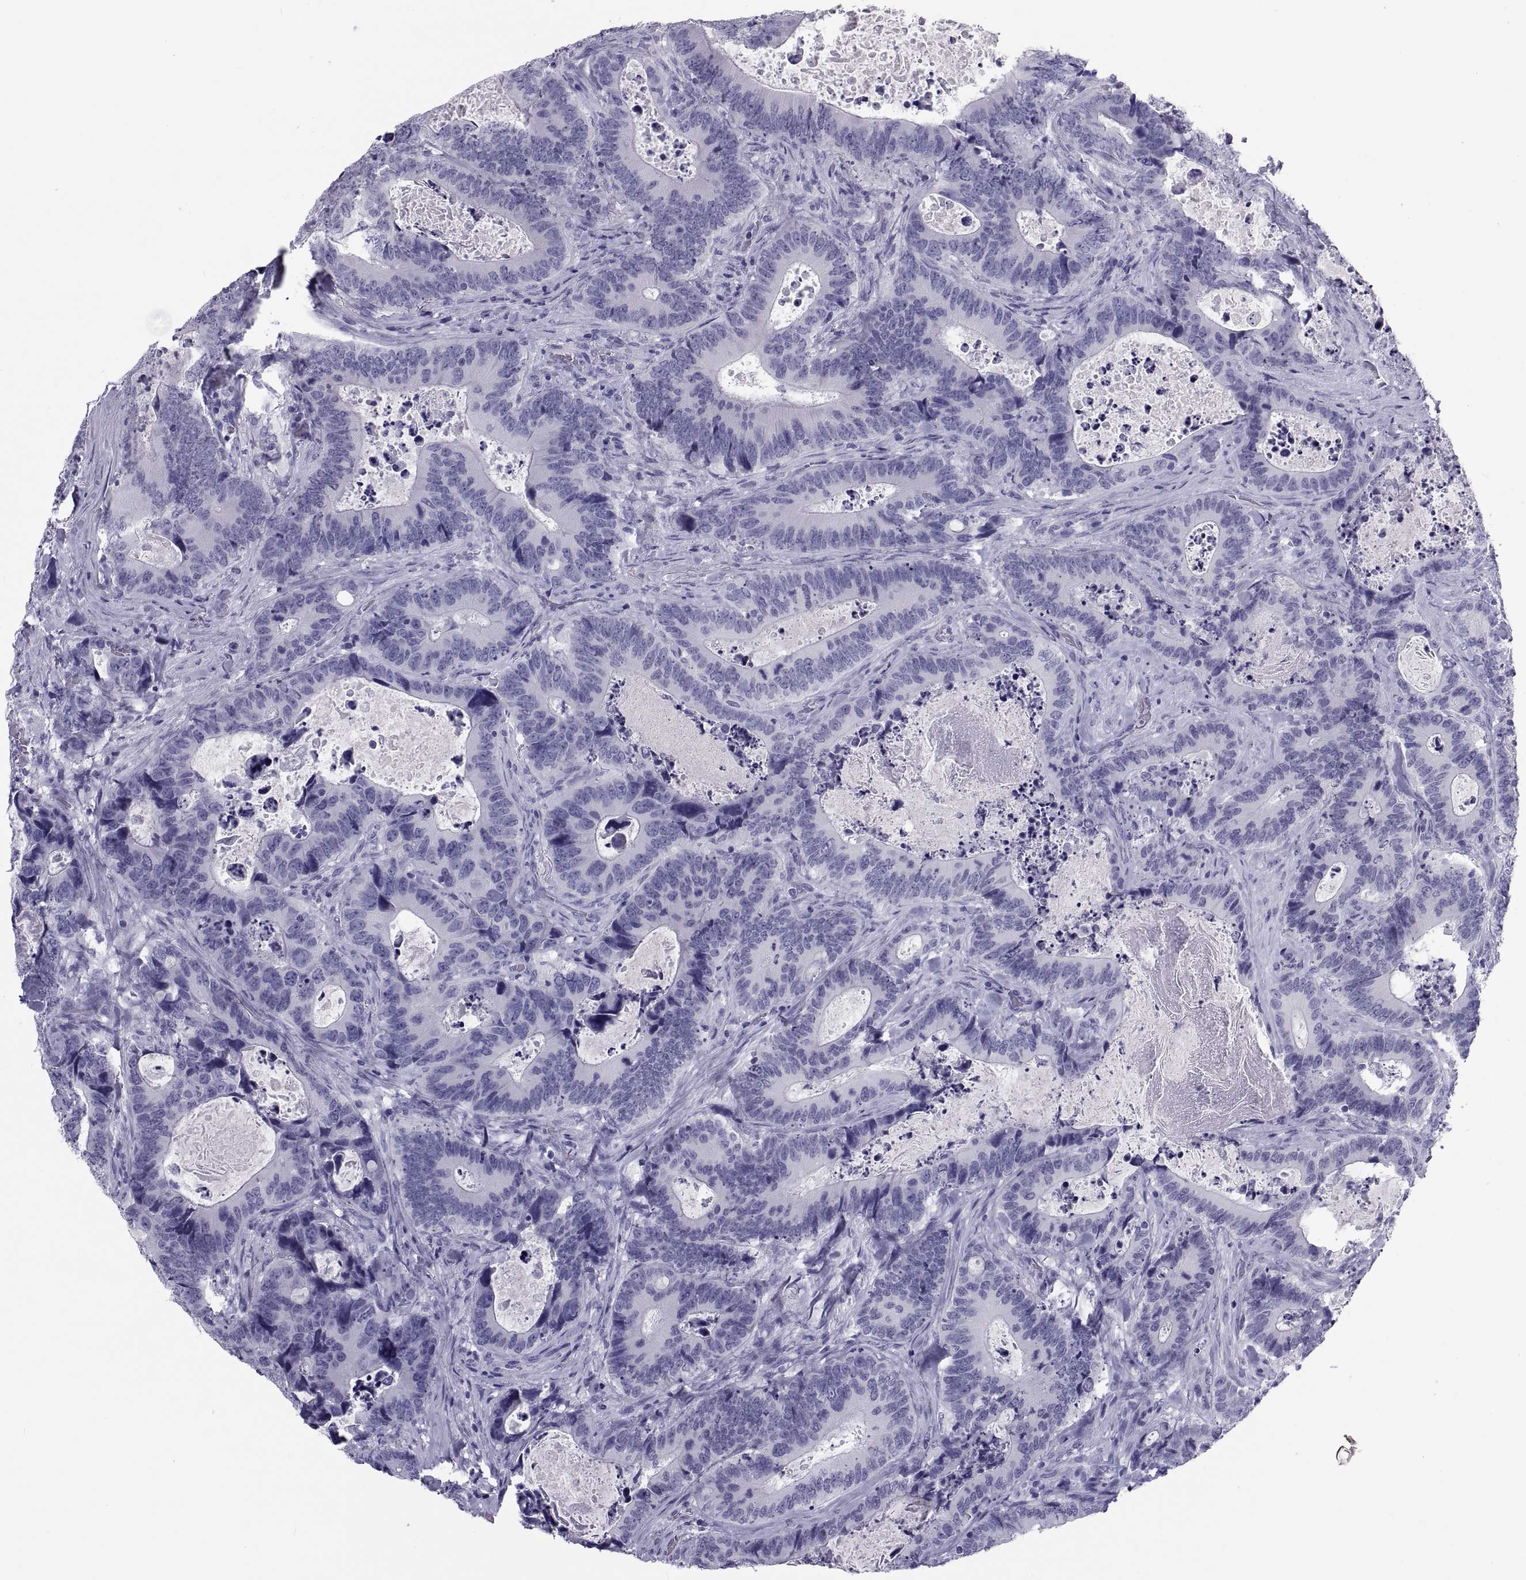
{"staining": {"intensity": "negative", "quantity": "none", "location": "none"}, "tissue": "colorectal cancer", "cell_type": "Tumor cells", "image_type": "cancer", "snomed": [{"axis": "morphology", "description": "Adenocarcinoma, NOS"}, {"axis": "topography", "description": "Colon"}], "caption": "Protein analysis of colorectal cancer demonstrates no significant staining in tumor cells.", "gene": "DEFB129", "patient": {"sex": "female", "age": 82}}